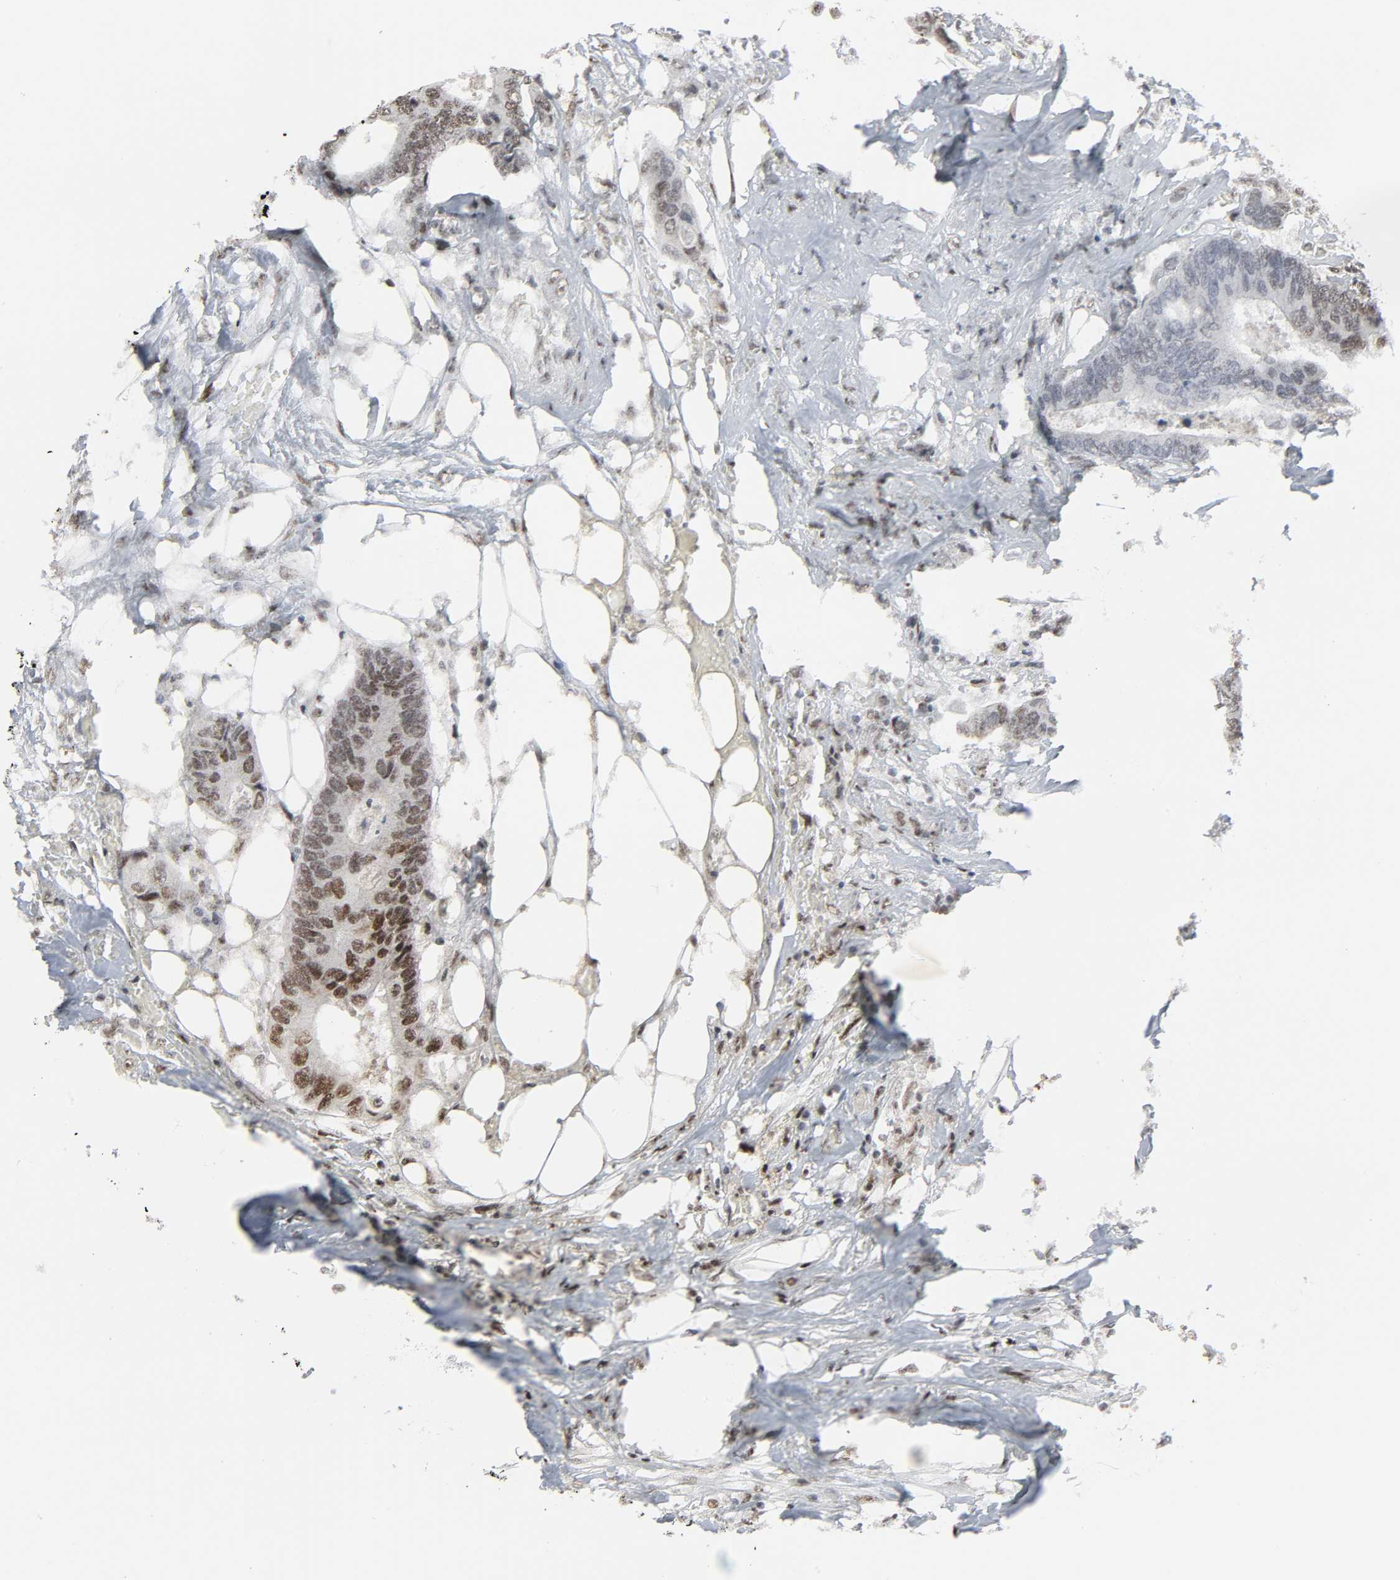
{"staining": {"intensity": "moderate", "quantity": ">75%", "location": "nuclear"}, "tissue": "colorectal cancer", "cell_type": "Tumor cells", "image_type": "cancer", "snomed": [{"axis": "morphology", "description": "Adenocarcinoma, NOS"}, {"axis": "topography", "description": "Rectum"}], "caption": "High-power microscopy captured an immunohistochemistry (IHC) photomicrograph of colorectal cancer, revealing moderate nuclear positivity in approximately >75% of tumor cells.", "gene": "CDK7", "patient": {"sex": "male", "age": 55}}